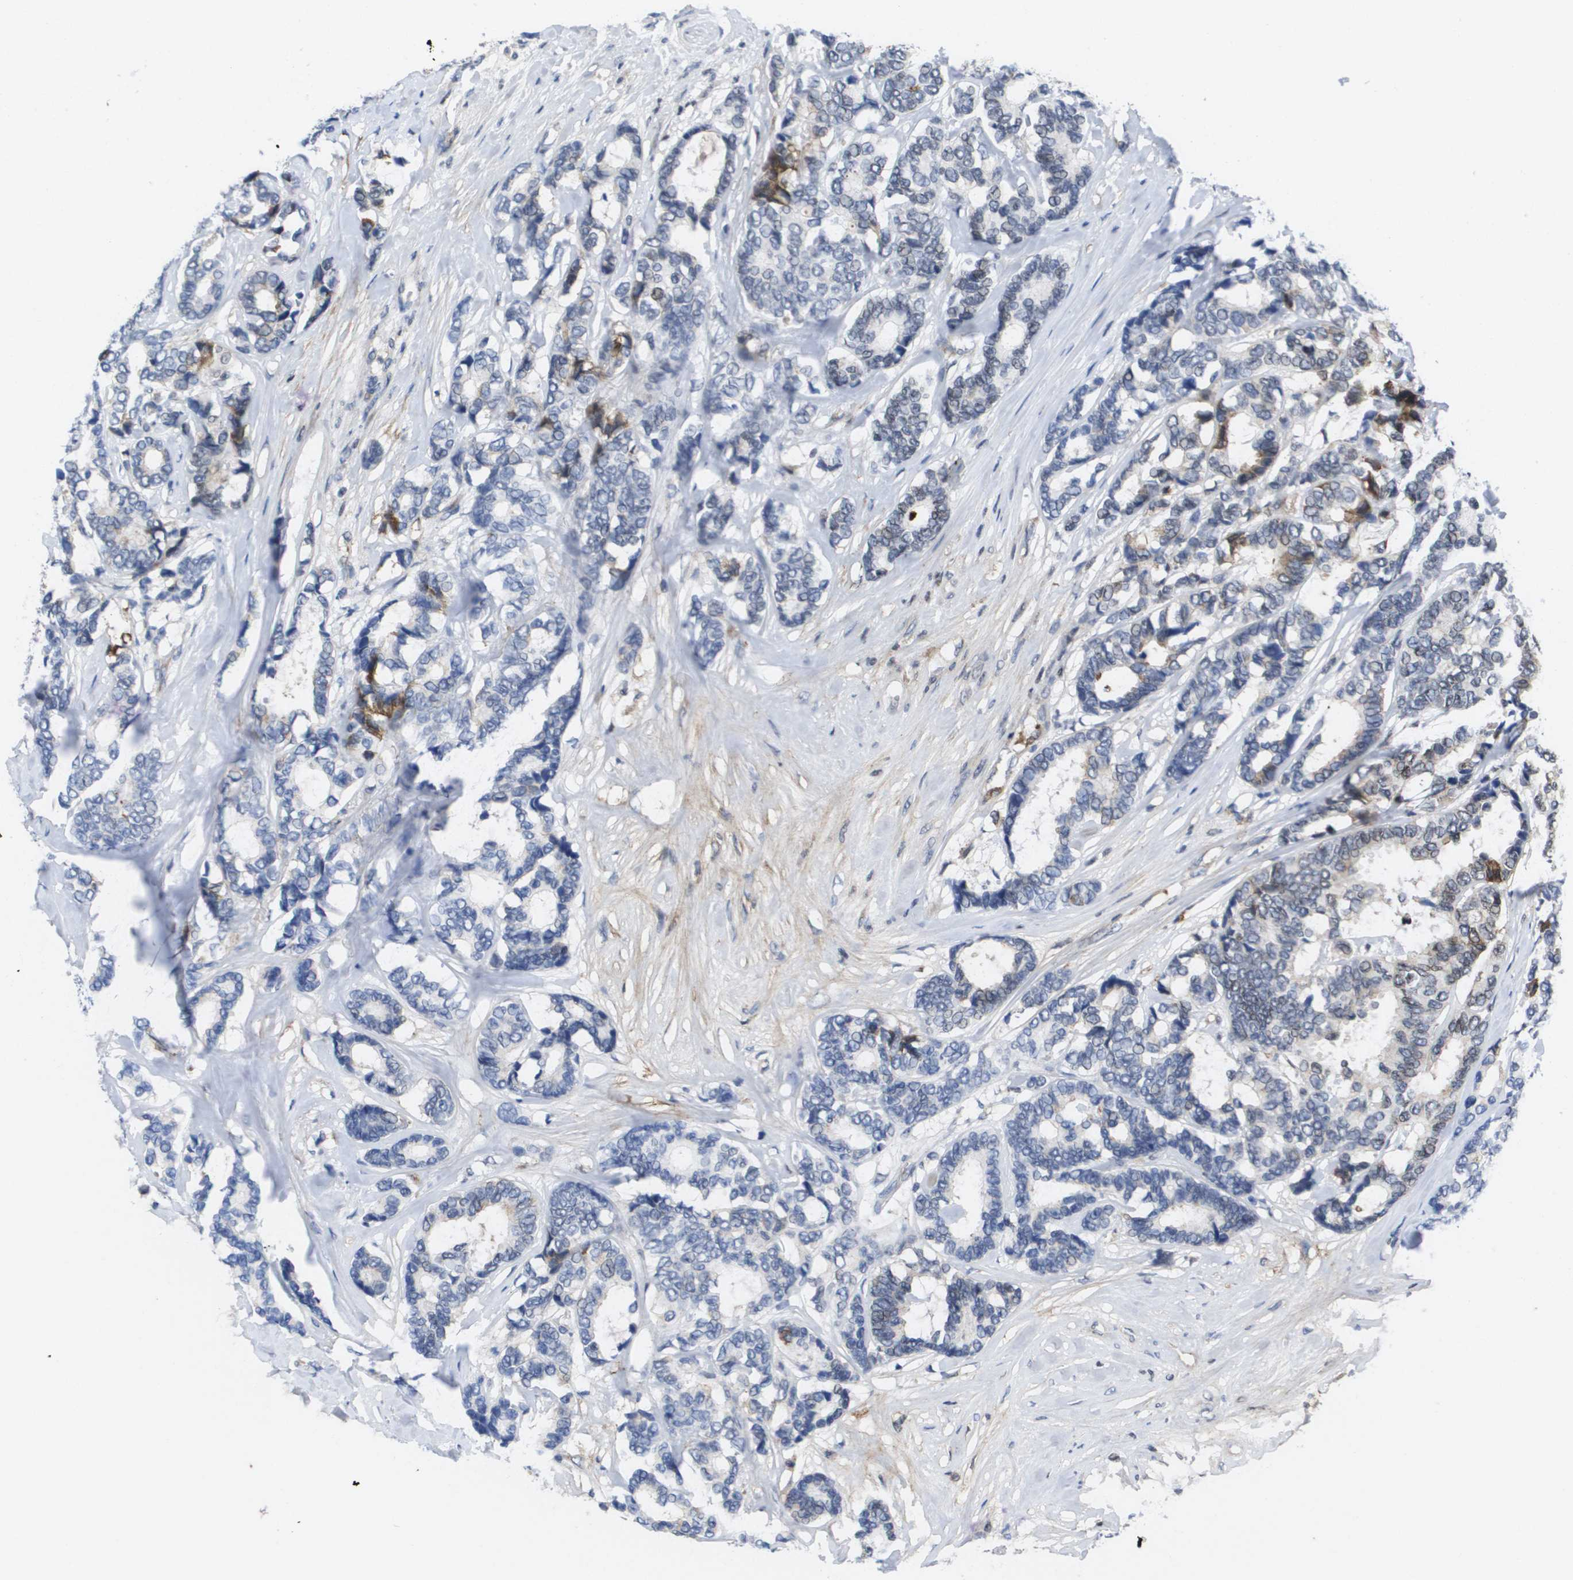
{"staining": {"intensity": "negative", "quantity": "none", "location": "none"}, "tissue": "breast cancer", "cell_type": "Tumor cells", "image_type": "cancer", "snomed": [{"axis": "morphology", "description": "Duct carcinoma"}, {"axis": "topography", "description": "Breast"}], "caption": "A photomicrograph of breast cancer stained for a protein reveals no brown staining in tumor cells.", "gene": "SERPINC1", "patient": {"sex": "female", "age": 87}}